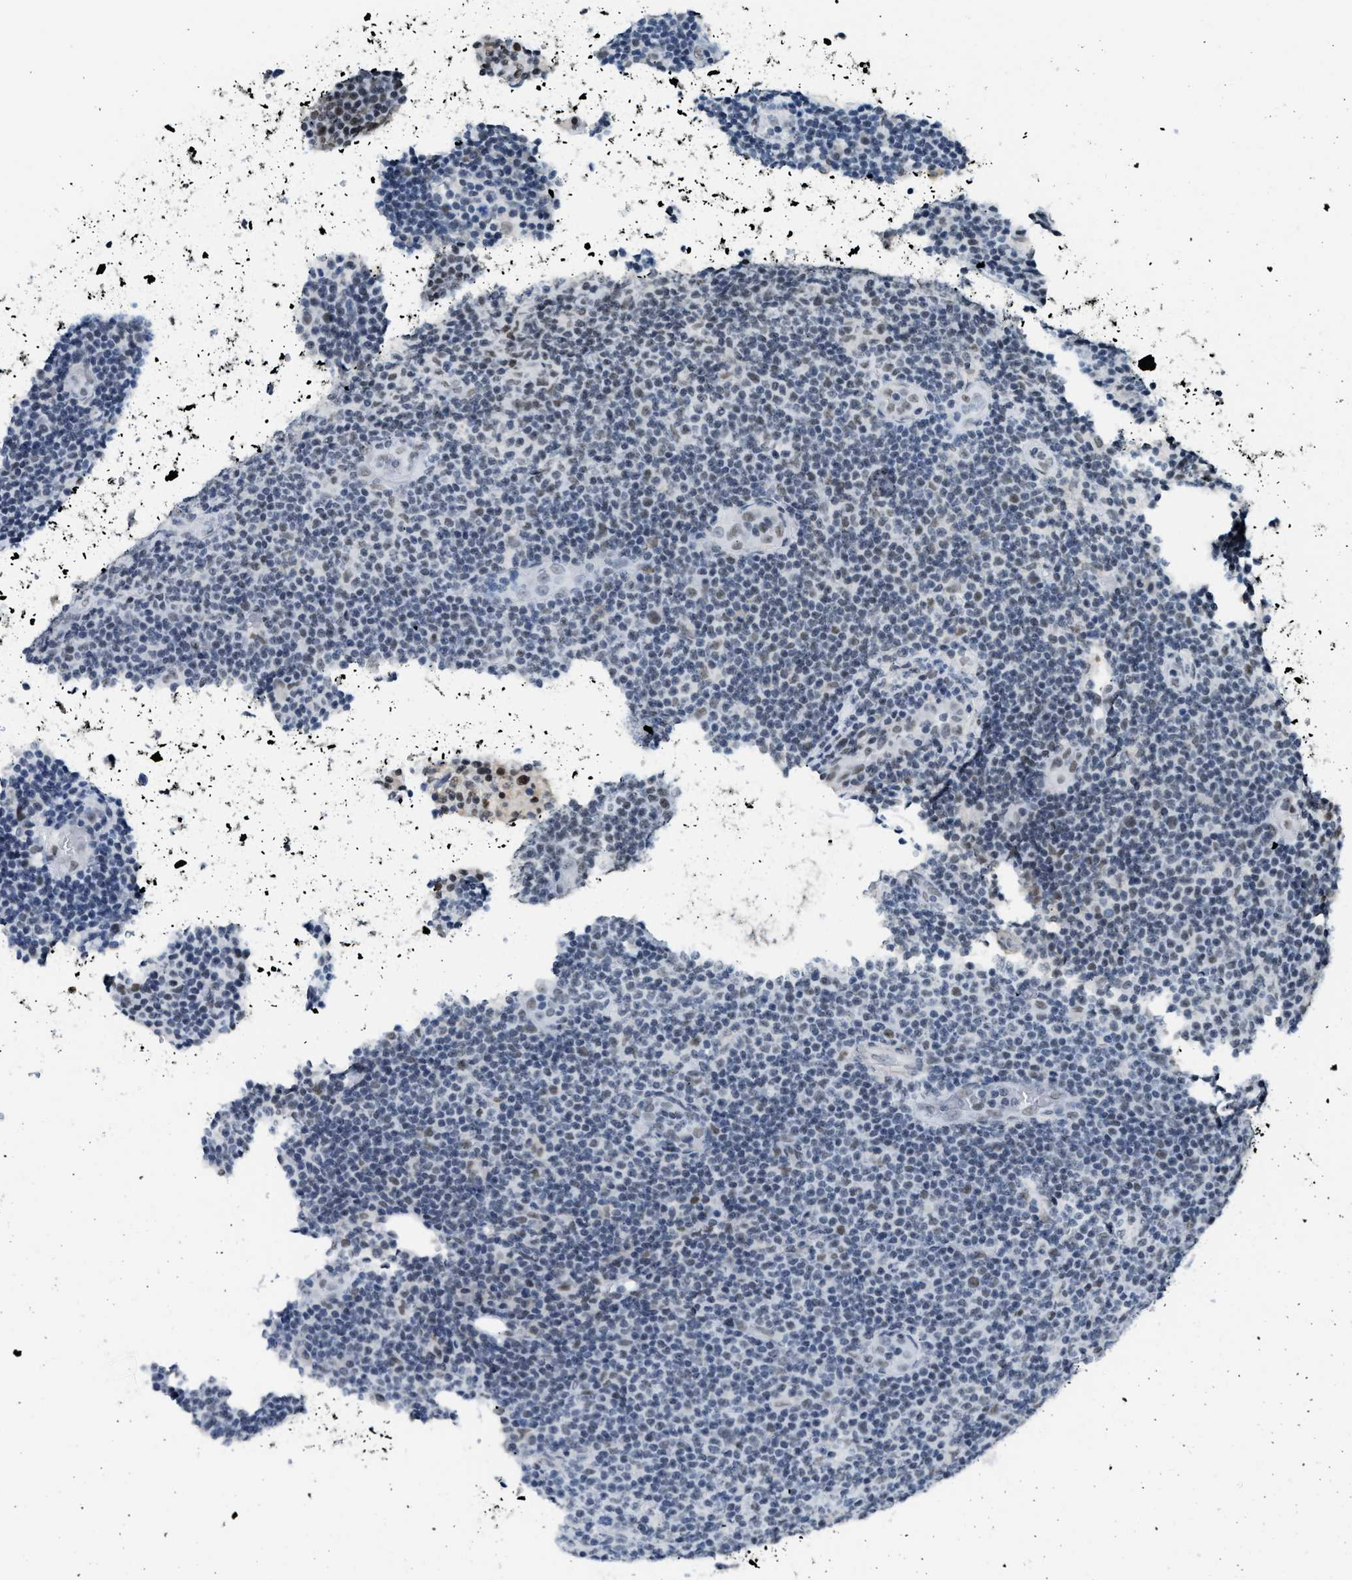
{"staining": {"intensity": "moderate", "quantity": "25%-75%", "location": "nuclear"}, "tissue": "lymphoma", "cell_type": "Tumor cells", "image_type": "cancer", "snomed": [{"axis": "morphology", "description": "Malignant lymphoma, non-Hodgkin's type, Low grade"}, {"axis": "topography", "description": "Lymph node"}], "caption": "Malignant lymphoma, non-Hodgkin's type (low-grade) tissue exhibits moderate nuclear staining in approximately 25%-75% of tumor cells", "gene": "SCAF4", "patient": {"sex": "male", "age": 66}}